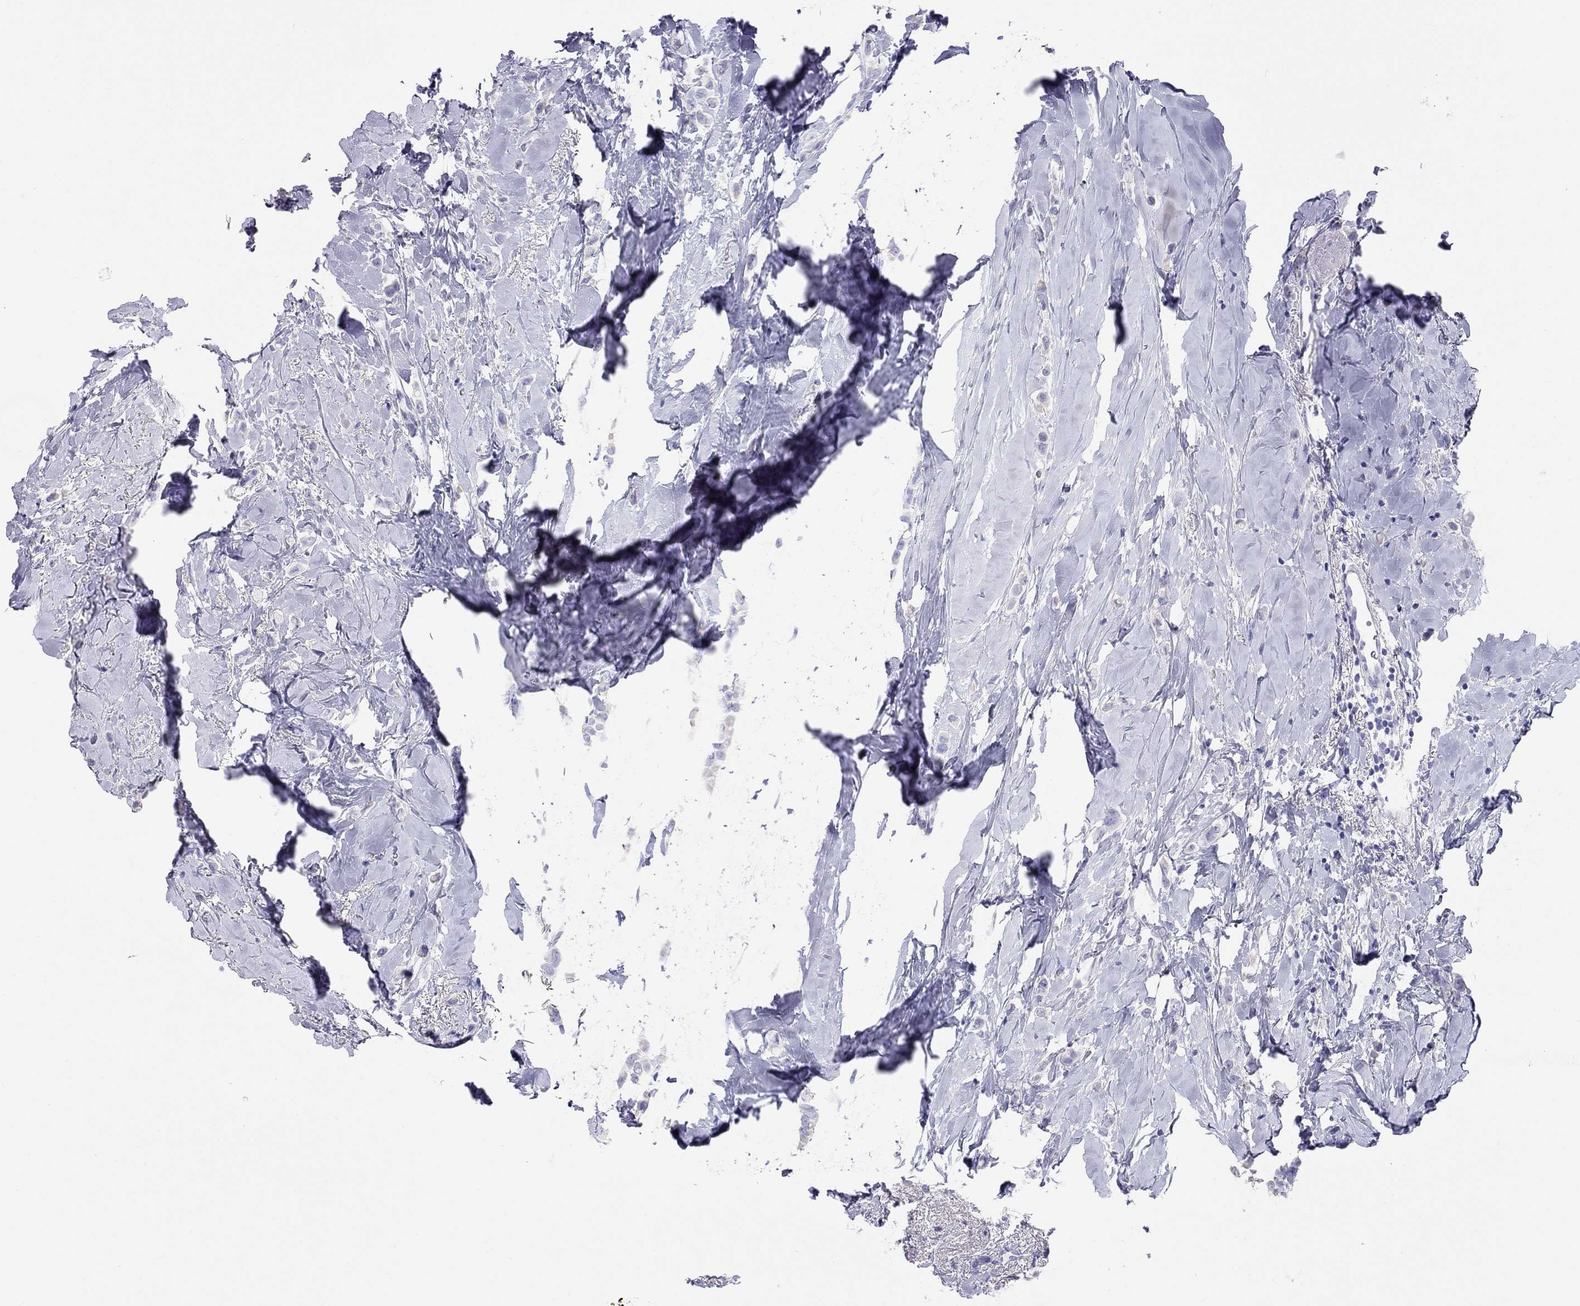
{"staining": {"intensity": "negative", "quantity": "none", "location": "none"}, "tissue": "breast cancer", "cell_type": "Tumor cells", "image_type": "cancer", "snomed": [{"axis": "morphology", "description": "Lobular carcinoma"}, {"axis": "topography", "description": "Breast"}], "caption": "Immunohistochemical staining of breast cancer exhibits no significant positivity in tumor cells.", "gene": "HLA-DQB2", "patient": {"sex": "female", "age": 66}}